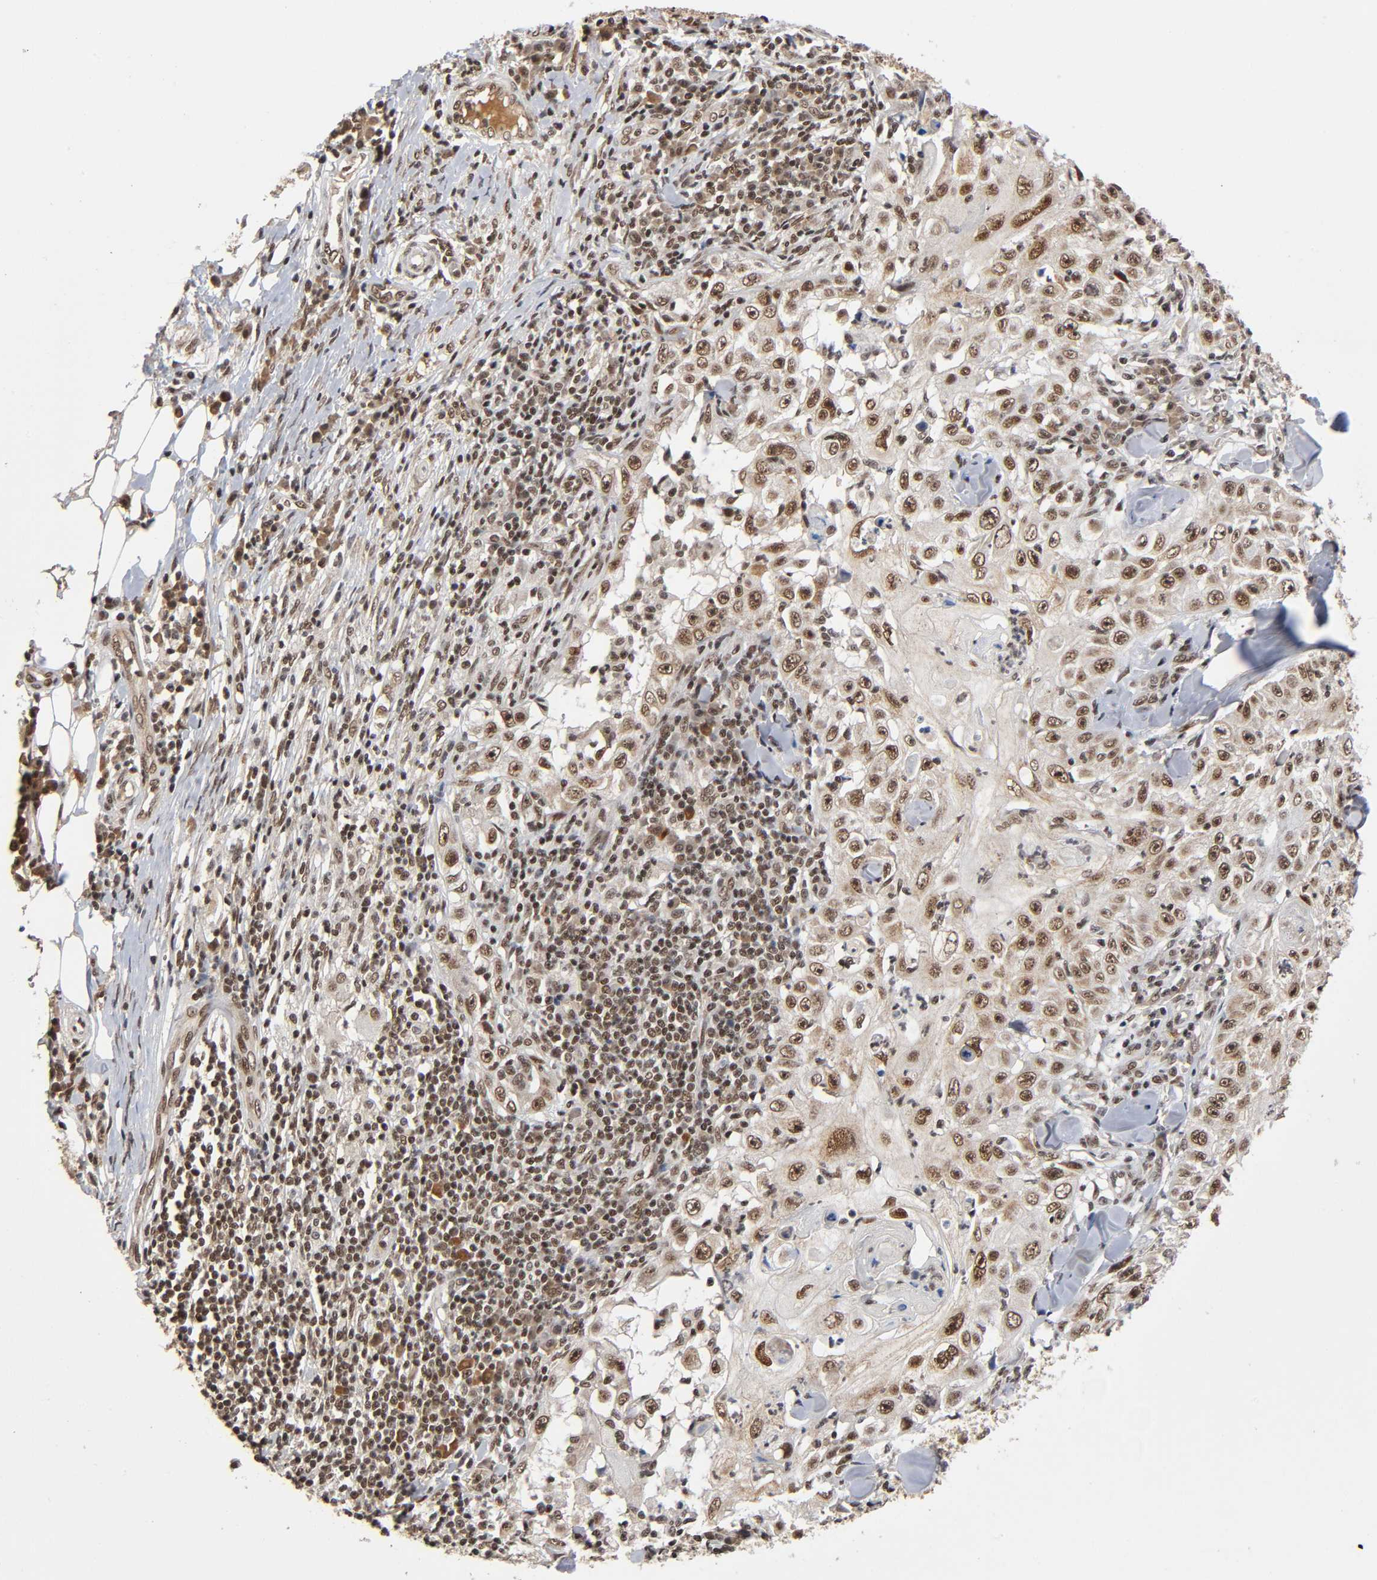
{"staining": {"intensity": "moderate", "quantity": ">75%", "location": "cytoplasmic/membranous,nuclear"}, "tissue": "skin cancer", "cell_type": "Tumor cells", "image_type": "cancer", "snomed": [{"axis": "morphology", "description": "Squamous cell carcinoma, NOS"}, {"axis": "topography", "description": "Skin"}], "caption": "Protein analysis of skin cancer tissue displays moderate cytoplasmic/membranous and nuclear positivity in approximately >75% of tumor cells. Immunohistochemistry (ihc) stains the protein in brown and the nuclei are stained blue.", "gene": "ZNF384", "patient": {"sex": "male", "age": 86}}